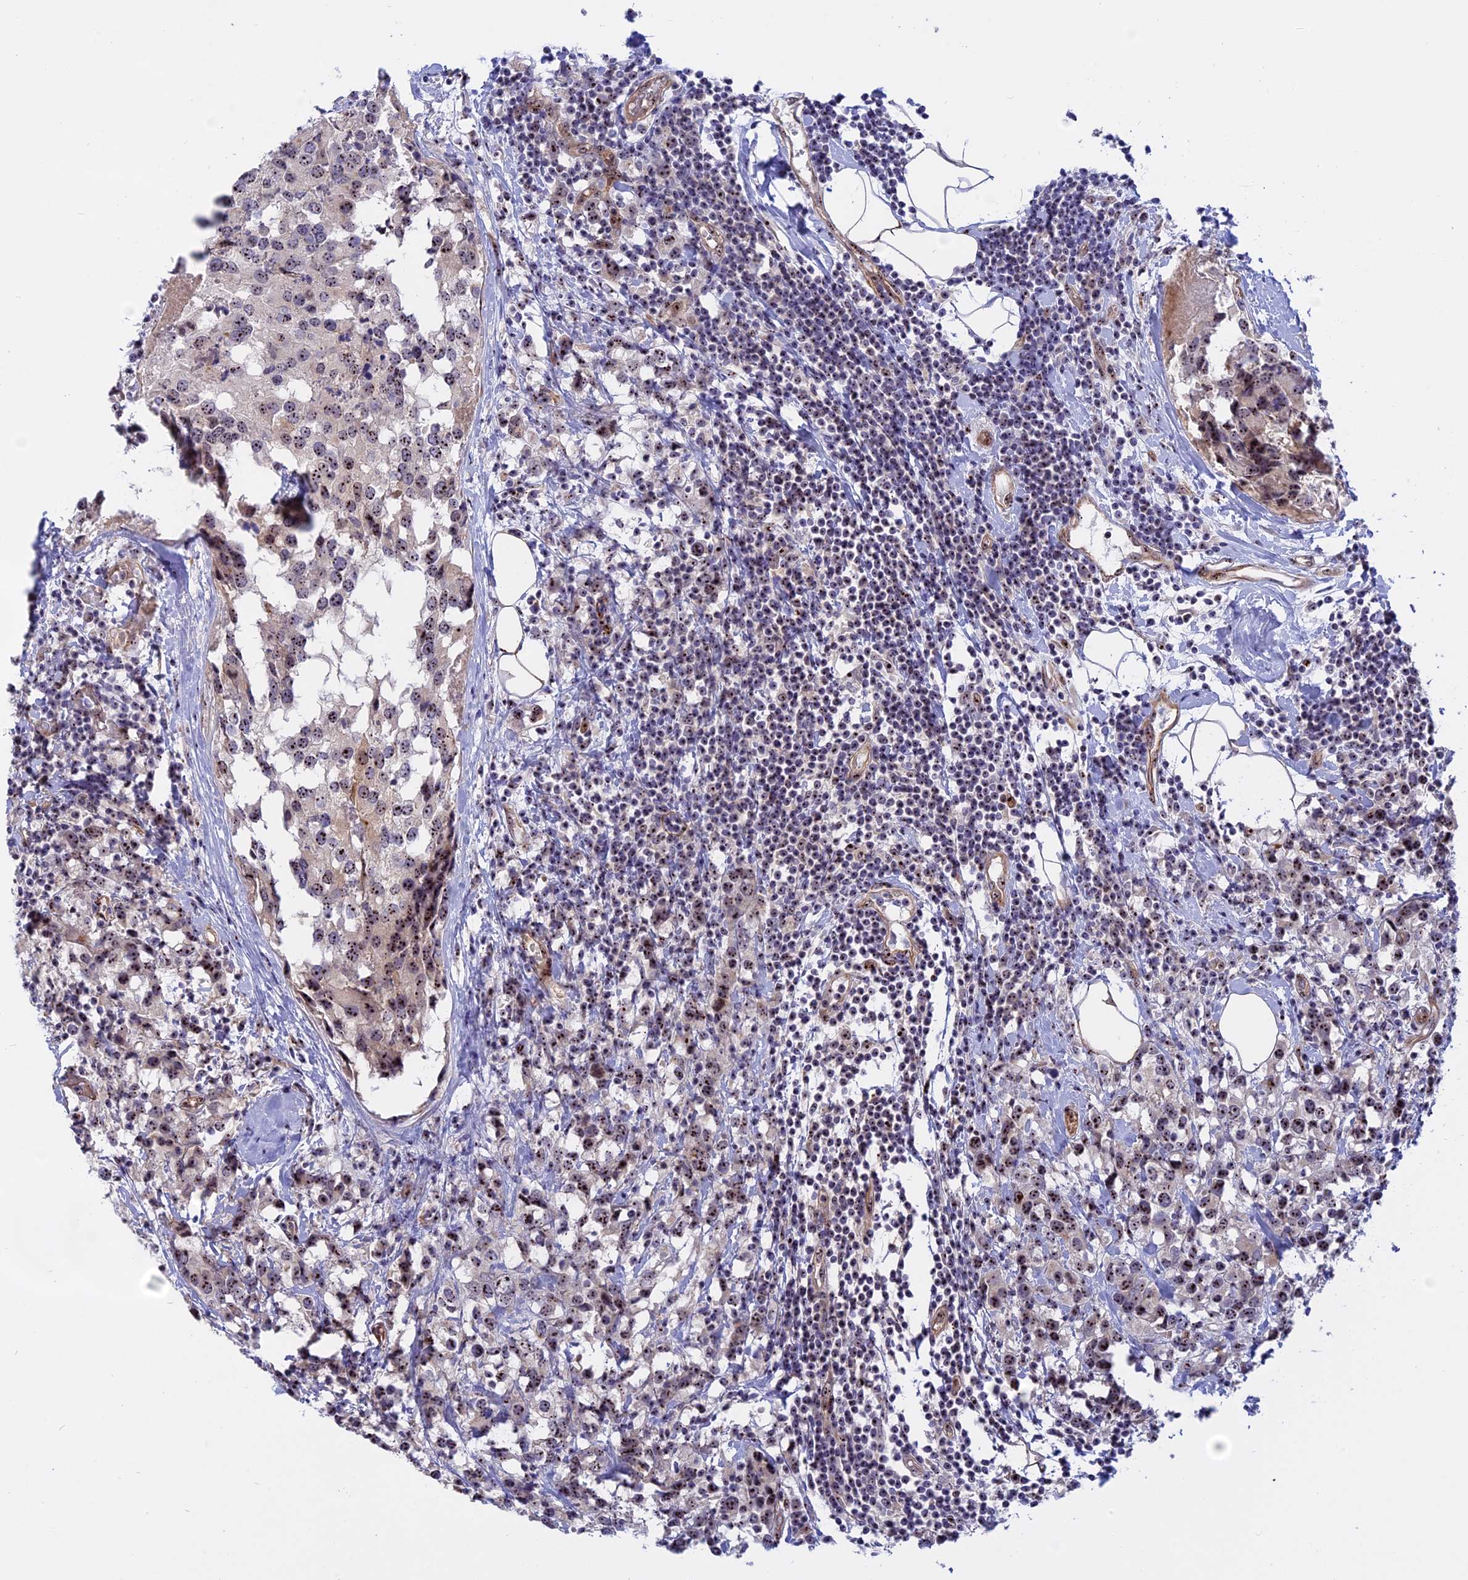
{"staining": {"intensity": "moderate", "quantity": ">75%", "location": "nuclear"}, "tissue": "breast cancer", "cell_type": "Tumor cells", "image_type": "cancer", "snomed": [{"axis": "morphology", "description": "Lobular carcinoma"}, {"axis": "topography", "description": "Breast"}], "caption": "The immunohistochemical stain highlights moderate nuclear expression in tumor cells of lobular carcinoma (breast) tissue.", "gene": "DBNDD1", "patient": {"sex": "female", "age": 59}}